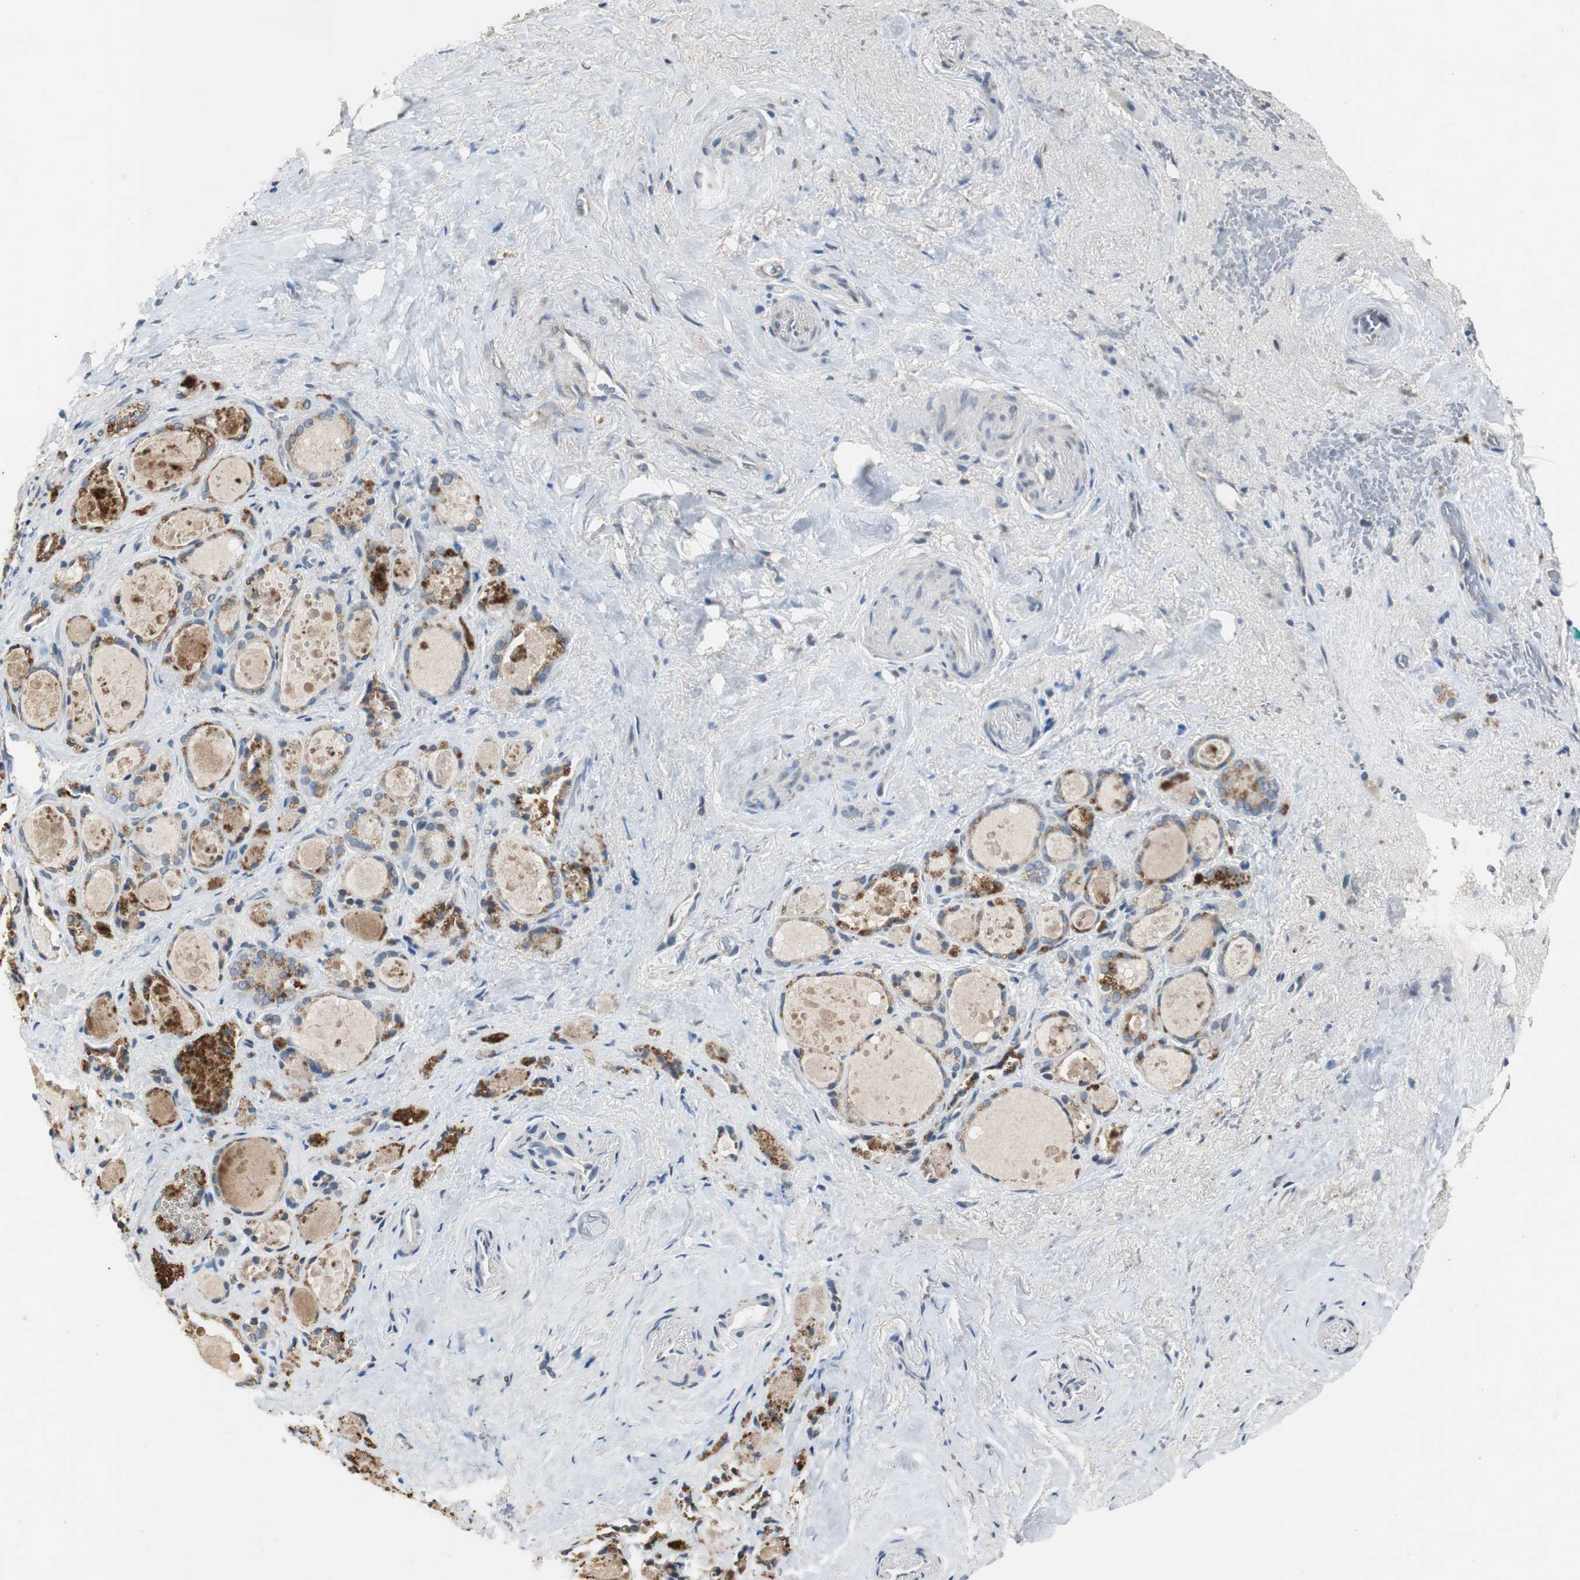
{"staining": {"intensity": "weak", "quantity": "25%-75%", "location": "cytoplasmic/membranous"}, "tissue": "thyroid gland", "cell_type": "Glandular cells", "image_type": "normal", "snomed": [{"axis": "morphology", "description": "Normal tissue, NOS"}, {"axis": "topography", "description": "Thyroid gland"}], "caption": "Weak cytoplasmic/membranous positivity for a protein is seen in about 25%-75% of glandular cells of benign thyroid gland using IHC.", "gene": "PTPRN2", "patient": {"sex": "female", "age": 75}}